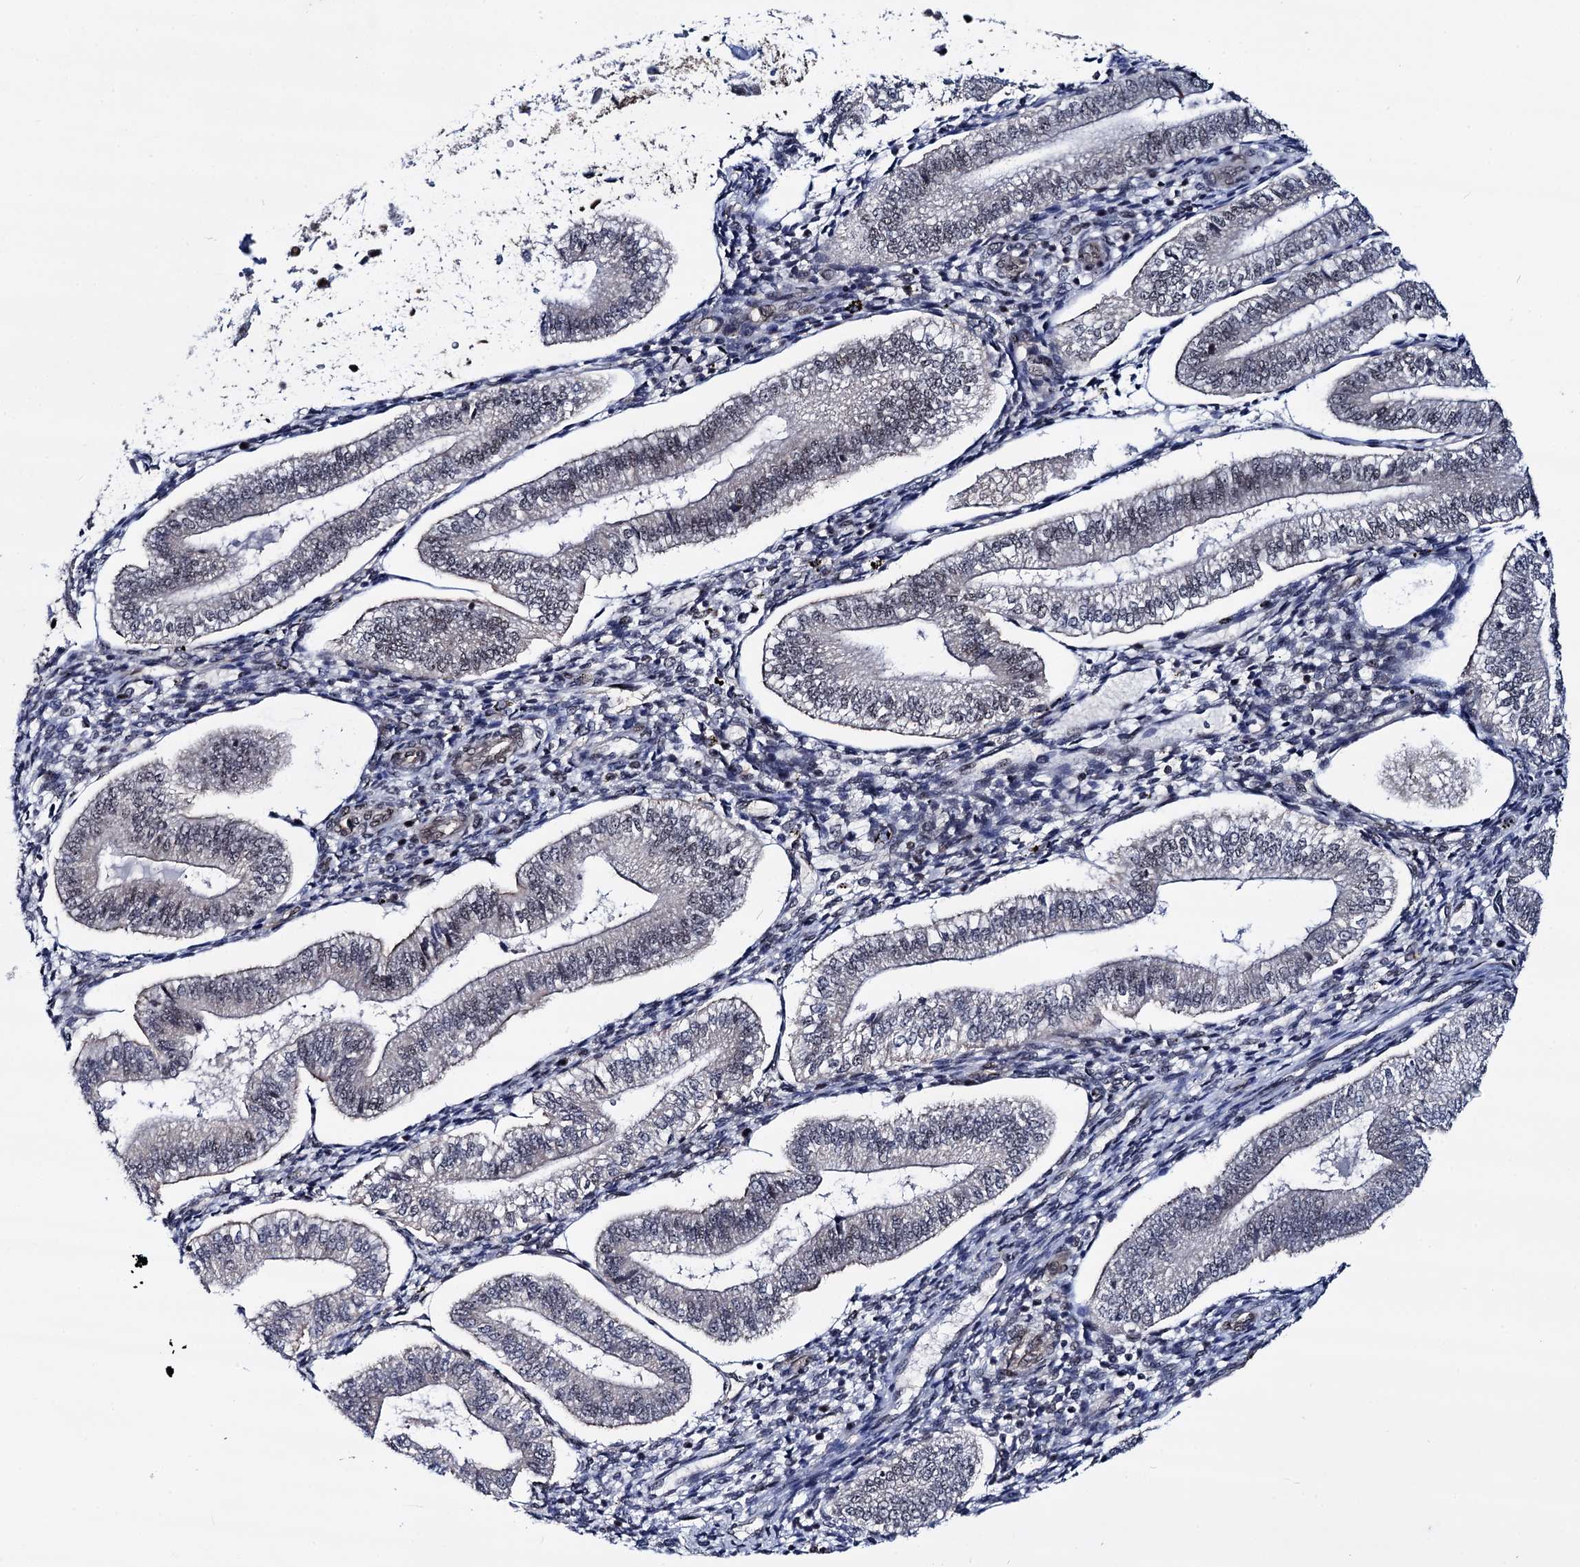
{"staining": {"intensity": "moderate", "quantity": "25%-75%", "location": "nuclear"}, "tissue": "endometrium", "cell_type": "Cells in endometrial stroma", "image_type": "normal", "snomed": [{"axis": "morphology", "description": "Normal tissue, NOS"}, {"axis": "topography", "description": "Endometrium"}], "caption": "Protein staining of normal endometrium shows moderate nuclear positivity in approximately 25%-75% of cells in endometrial stroma. Using DAB (brown) and hematoxylin (blue) stains, captured at high magnification using brightfield microscopy.", "gene": "GALNT11", "patient": {"sex": "female", "age": 34}}